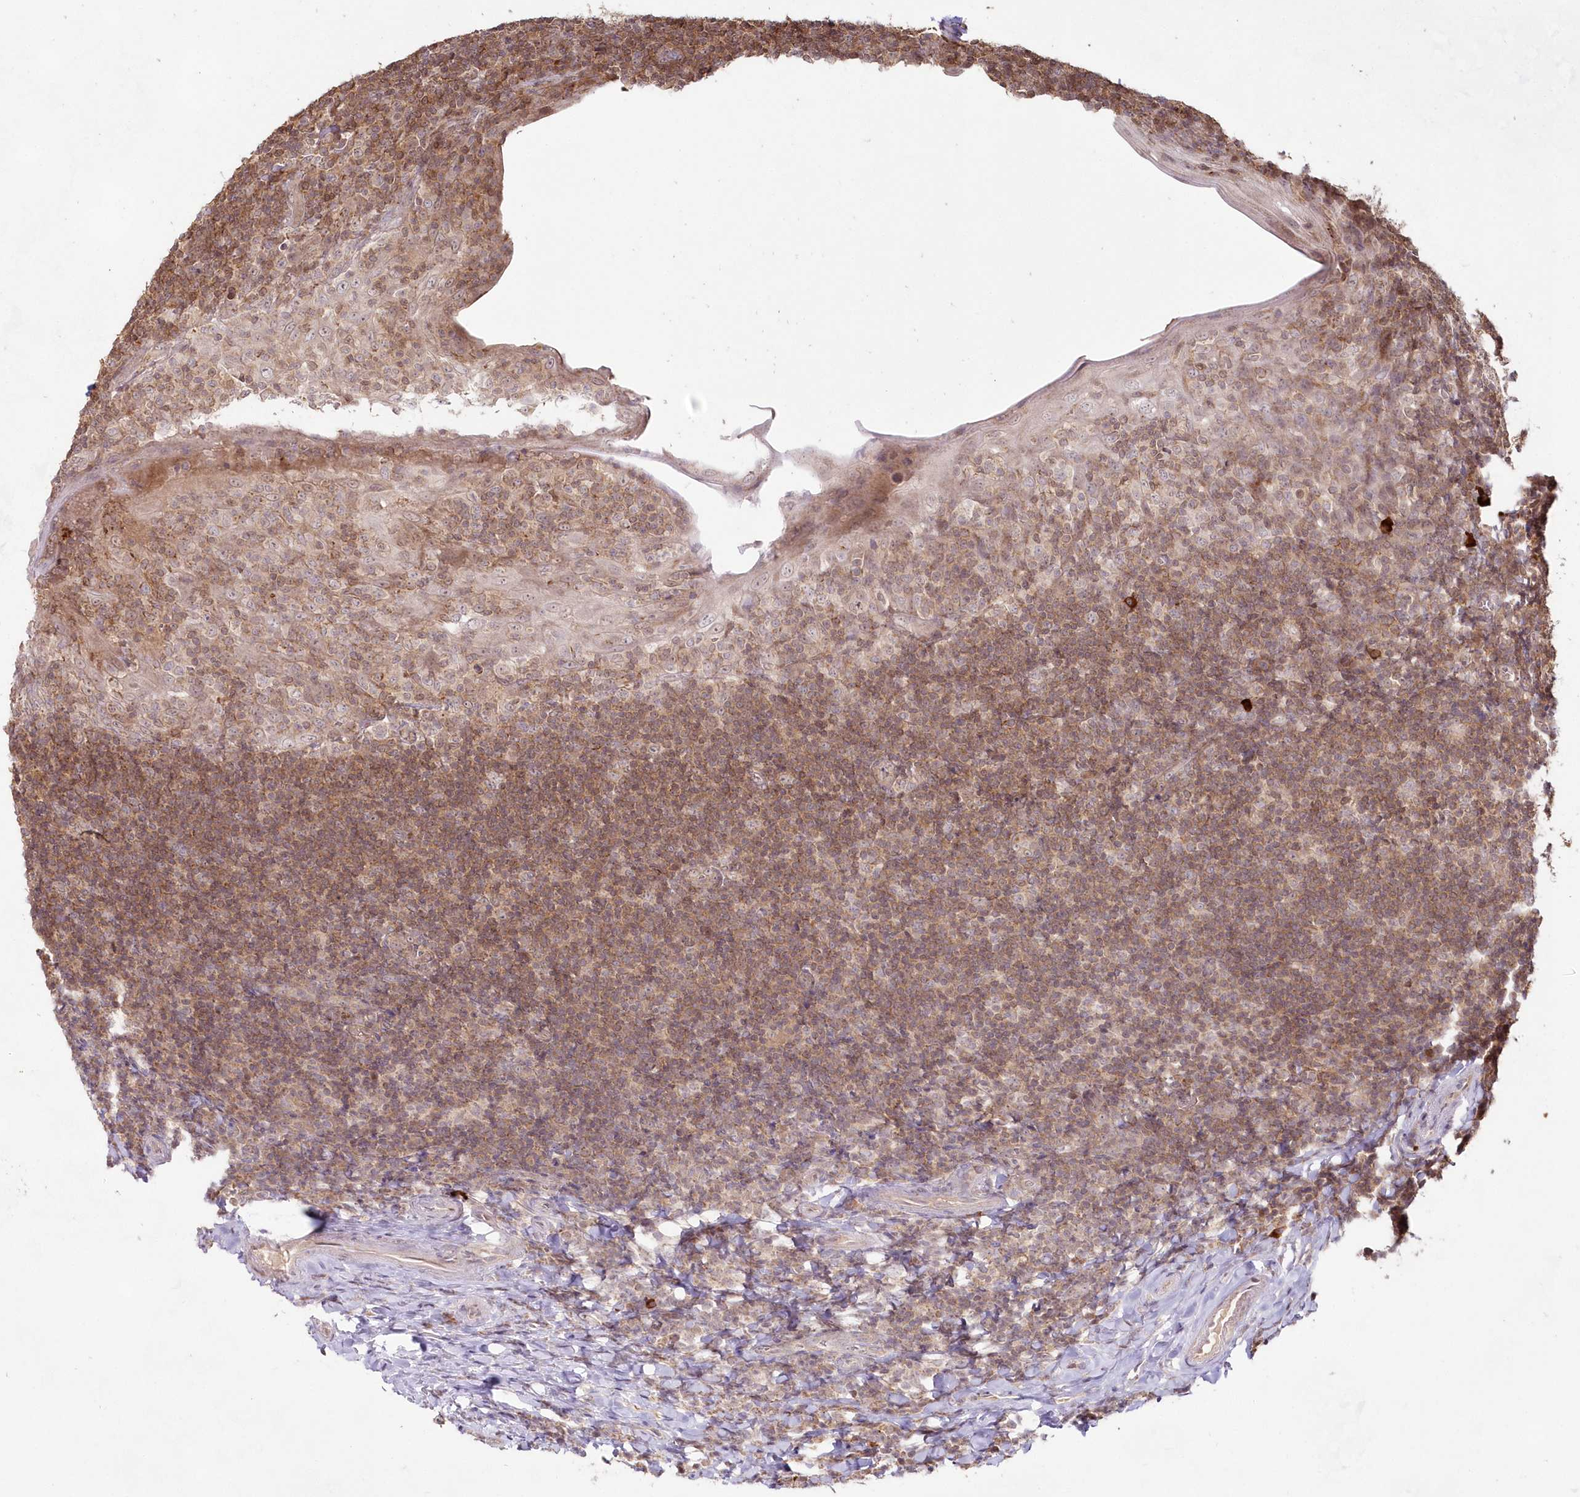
{"staining": {"intensity": "weak", "quantity": "<25%", "location": "cytoplasmic/membranous"}, "tissue": "tonsil", "cell_type": "Germinal center cells", "image_type": "normal", "snomed": [{"axis": "morphology", "description": "Normal tissue, NOS"}, {"axis": "topography", "description": "Tonsil"}], "caption": "High magnification brightfield microscopy of unremarkable tonsil stained with DAB (brown) and counterstained with hematoxylin (blue): germinal center cells show no significant staining.", "gene": "IMPA1", "patient": {"sex": "male", "age": 37}}